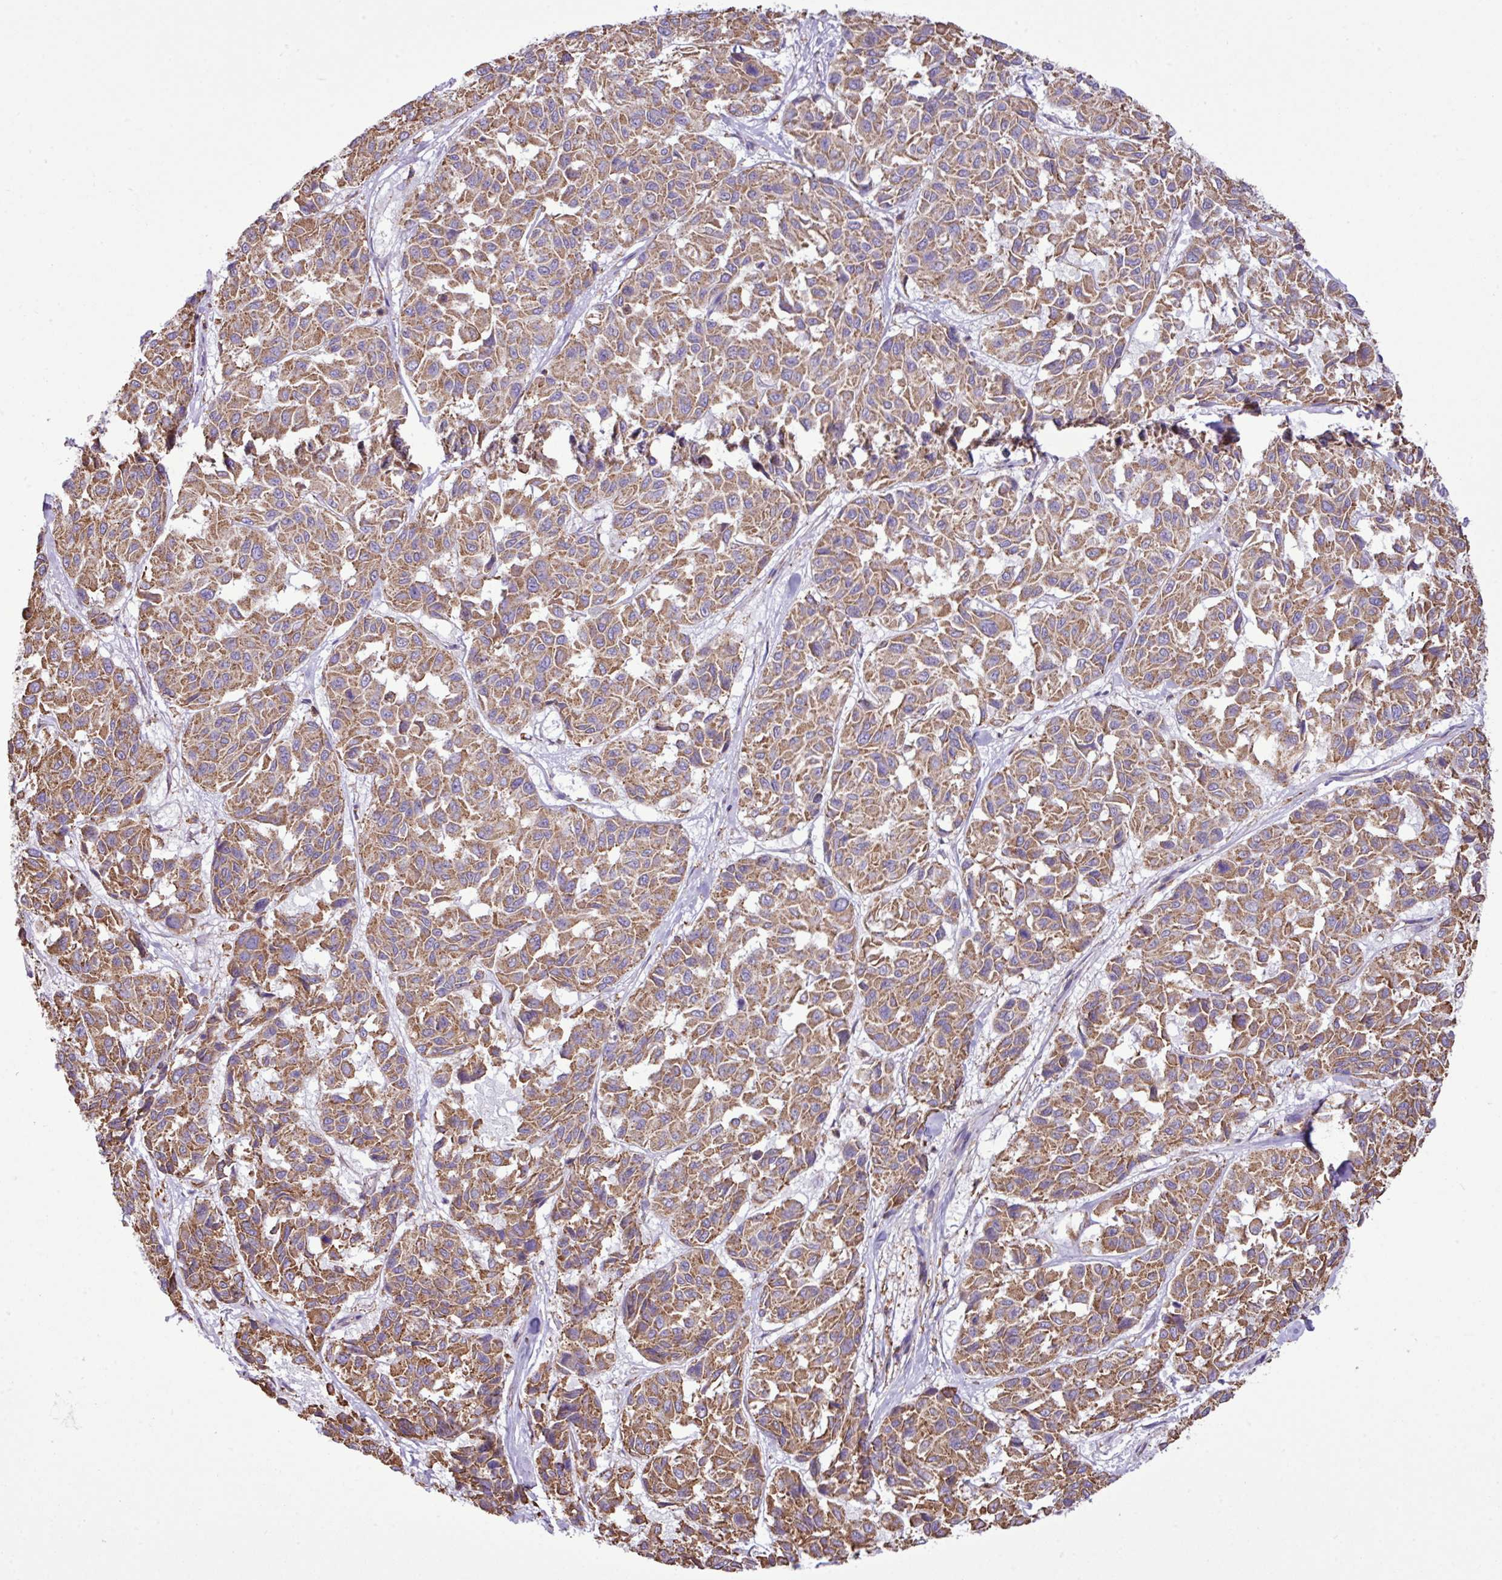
{"staining": {"intensity": "moderate", "quantity": "25%-75%", "location": "cytoplasmic/membranous"}, "tissue": "melanoma", "cell_type": "Tumor cells", "image_type": "cancer", "snomed": [{"axis": "morphology", "description": "Malignant melanoma, NOS"}, {"axis": "topography", "description": "Skin"}], "caption": "There is medium levels of moderate cytoplasmic/membranous expression in tumor cells of melanoma, as demonstrated by immunohistochemical staining (brown color).", "gene": "ZSCAN5A", "patient": {"sex": "female", "age": 66}}